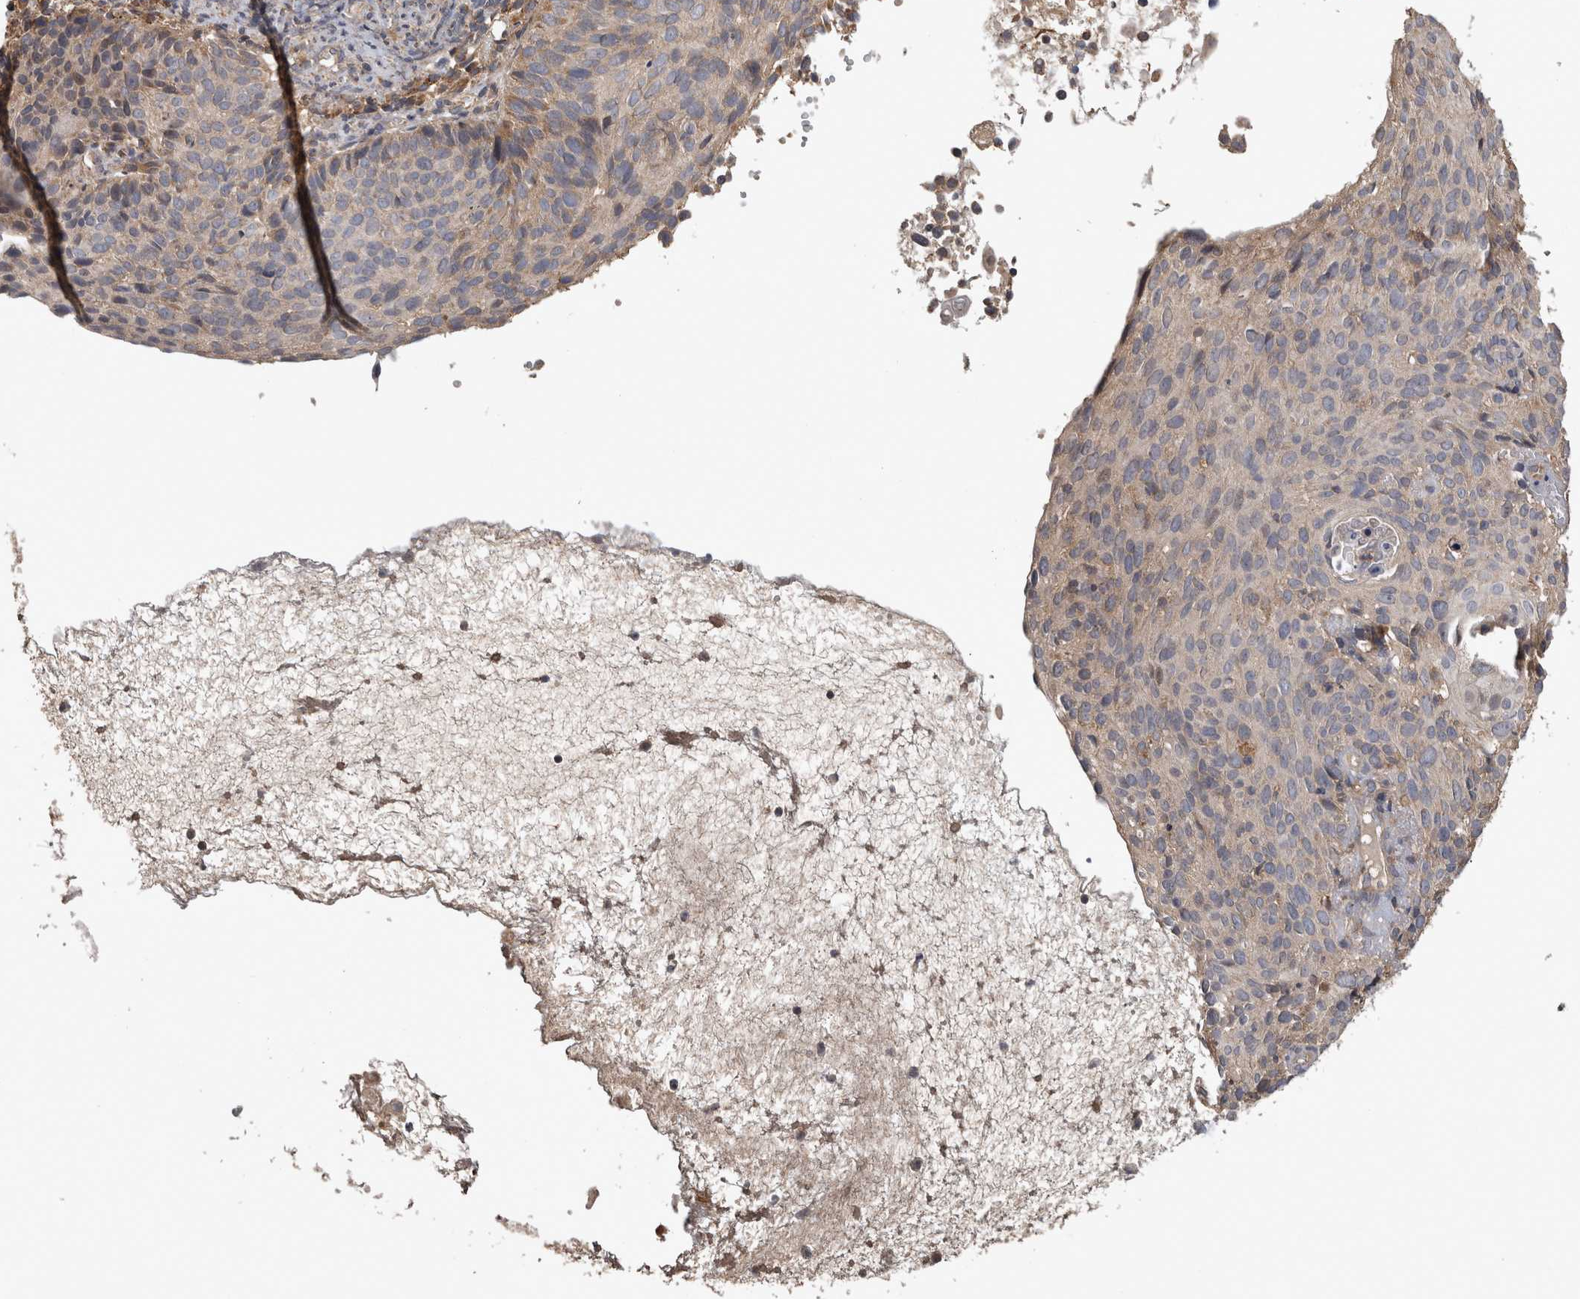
{"staining": {"intensity": "weak", "quantity": "25%-75%", "location": "cytoplasmic/membranous"}, "tissue": "cervical cancer", "cell_type": "Tumor cells", "image_type": "cancer", "snomed": [{"axis": "morphology", "description": "Squamous cell carcinoma, NOS"}, {"axis": "topography", "description": "Cervix"}], "caption": "Protein expression analysis of cervical cancer displays weak cytoplasmic/membranous expression in about 25%-75% of tumor cells.", "gene": "TRMT61B", "patient": {"sex": "female", "age": 74}}